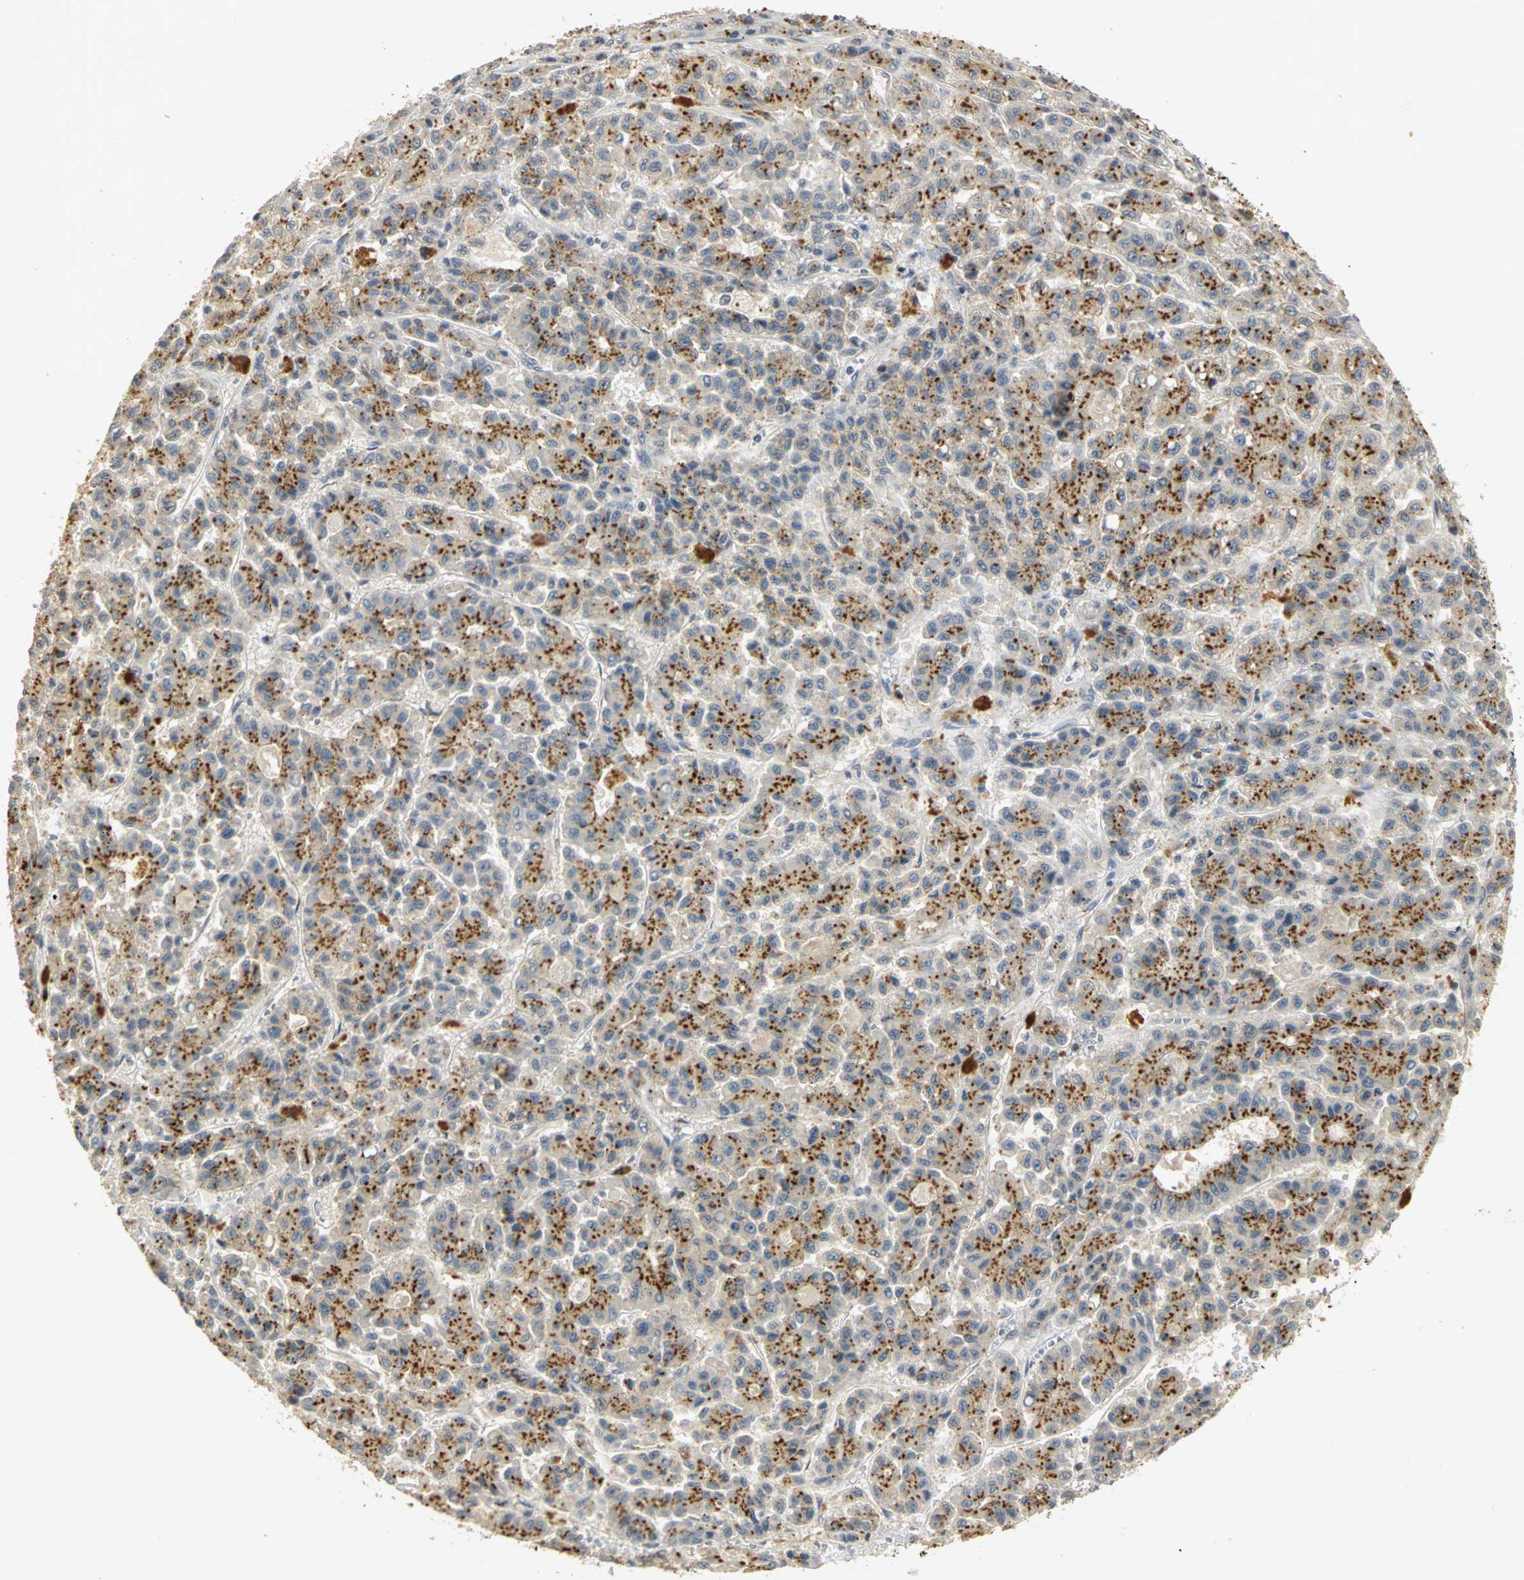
{"staining": {"intensity": "moderate", "quantity": ">75%", "location": "cytoplasmic/membranous"}, "tissue": "liver cancer", "cell_type": "Tumor cells", "image_type": "cancer", "snomed": [{"axis": "morphology", "description": "Carcinoma, Hepatocellular, NOS"}, {"axis": "topography", "description": "Liver"}], "caption": "An immunohistochemistry image of tumor tissue is shown. Protein staining in brown shows moderate cytoplasmic/membranous positivity in liver cancer (hepatocellular carcinoma) within tumor cells.", "gene": "TM9SF2", "patient": {"sex": "male", "age": 70}}